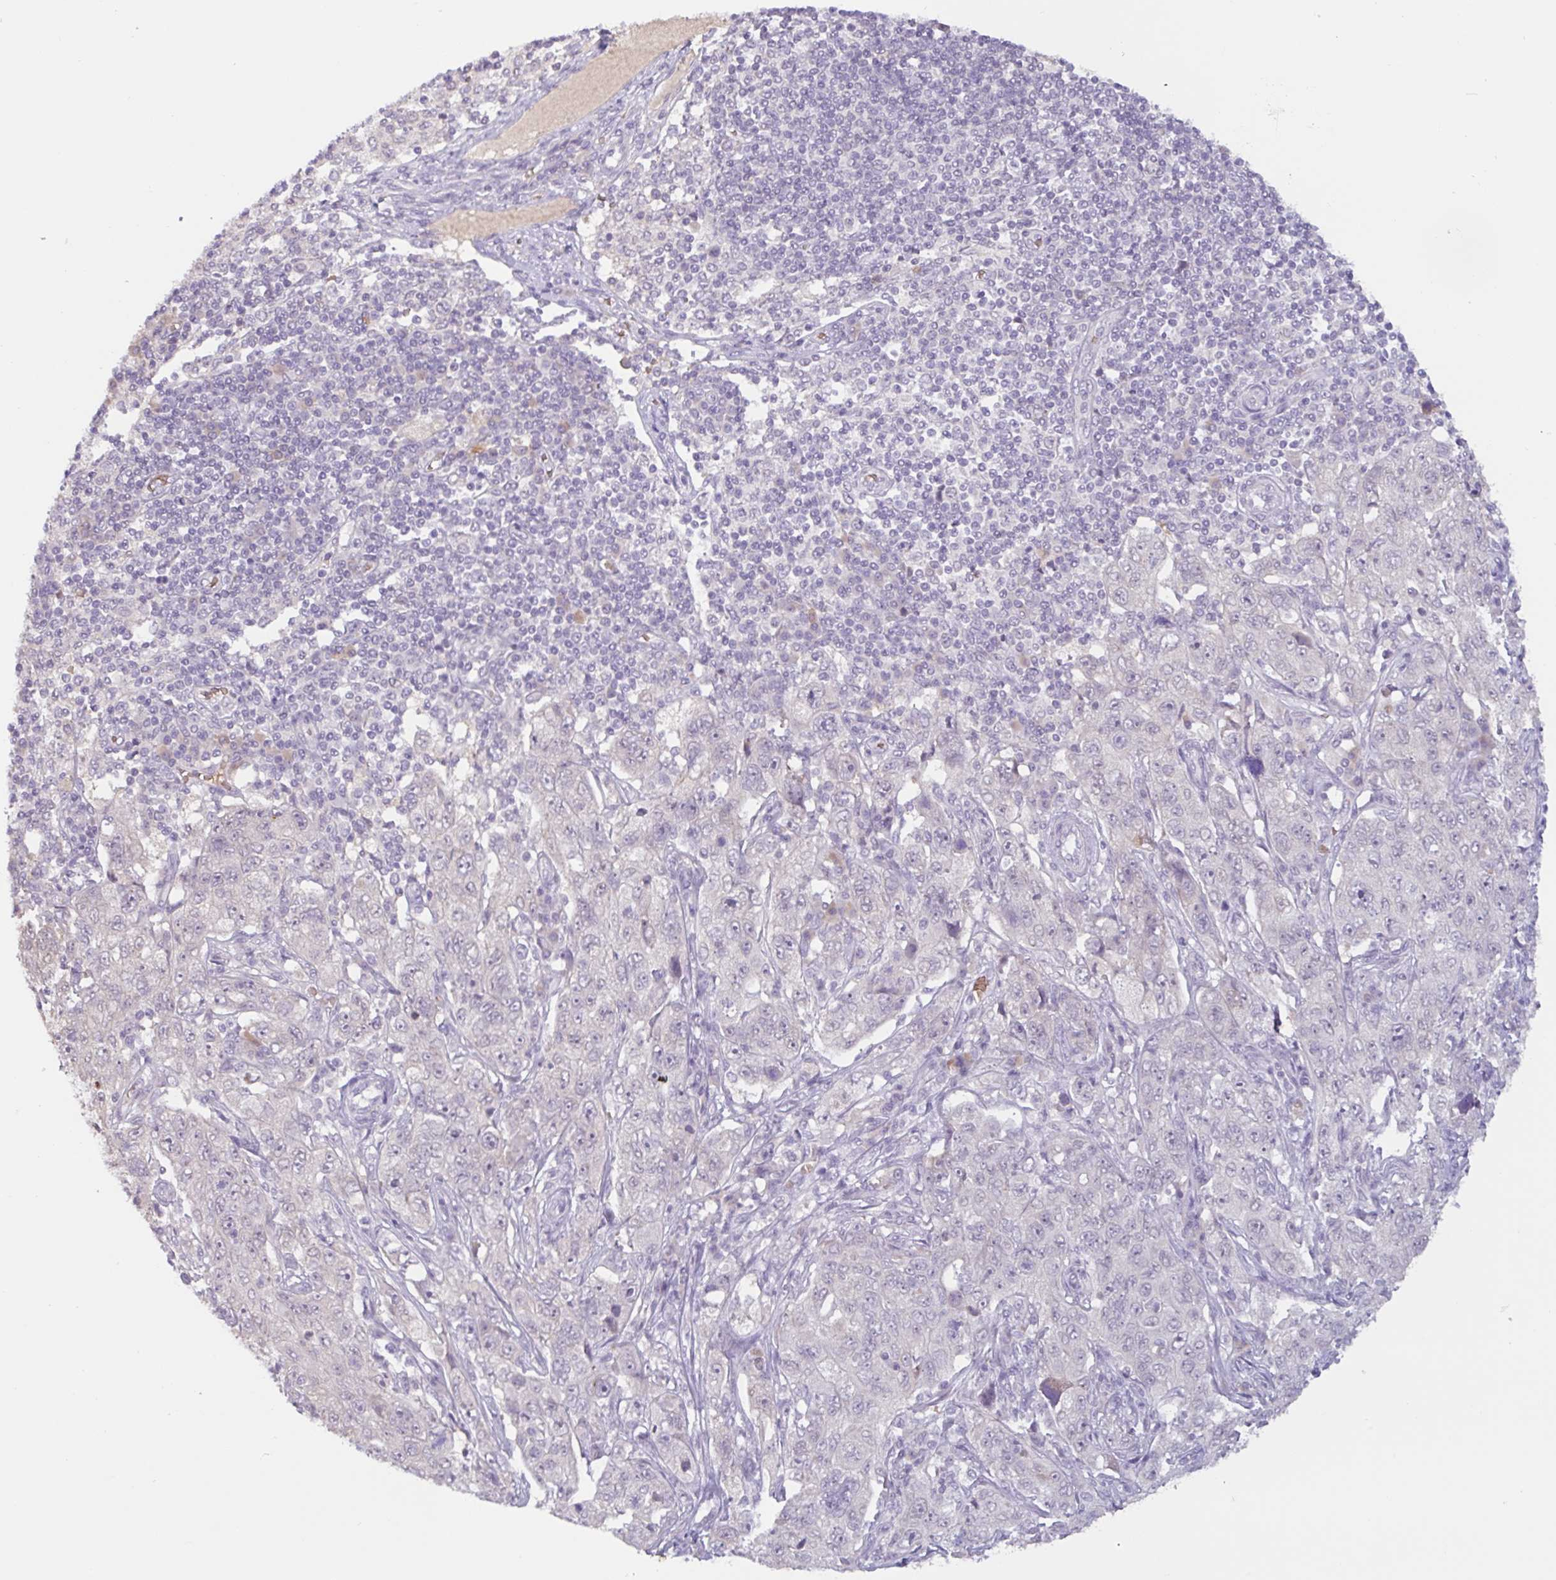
{"staining": {"intensity": "negative", "quantity": "none", "location": "none"}, "tissue": "pancreatic cancer", "cell_type": "Tumor cells", "image_type": "cancer", "snomed": [{"axis": "morphology", "description": "Adenocarcinoma, NOS"}, {"axis": "topography", "description": "Pancreas"}], "caption": "This is an immunohistochemistry histopathology image of human adenocarcinoma (pancreatic). There is no expression in tumor cells.", "gene": "RHAG", "patient": {"sex": "male", "age": 68}}